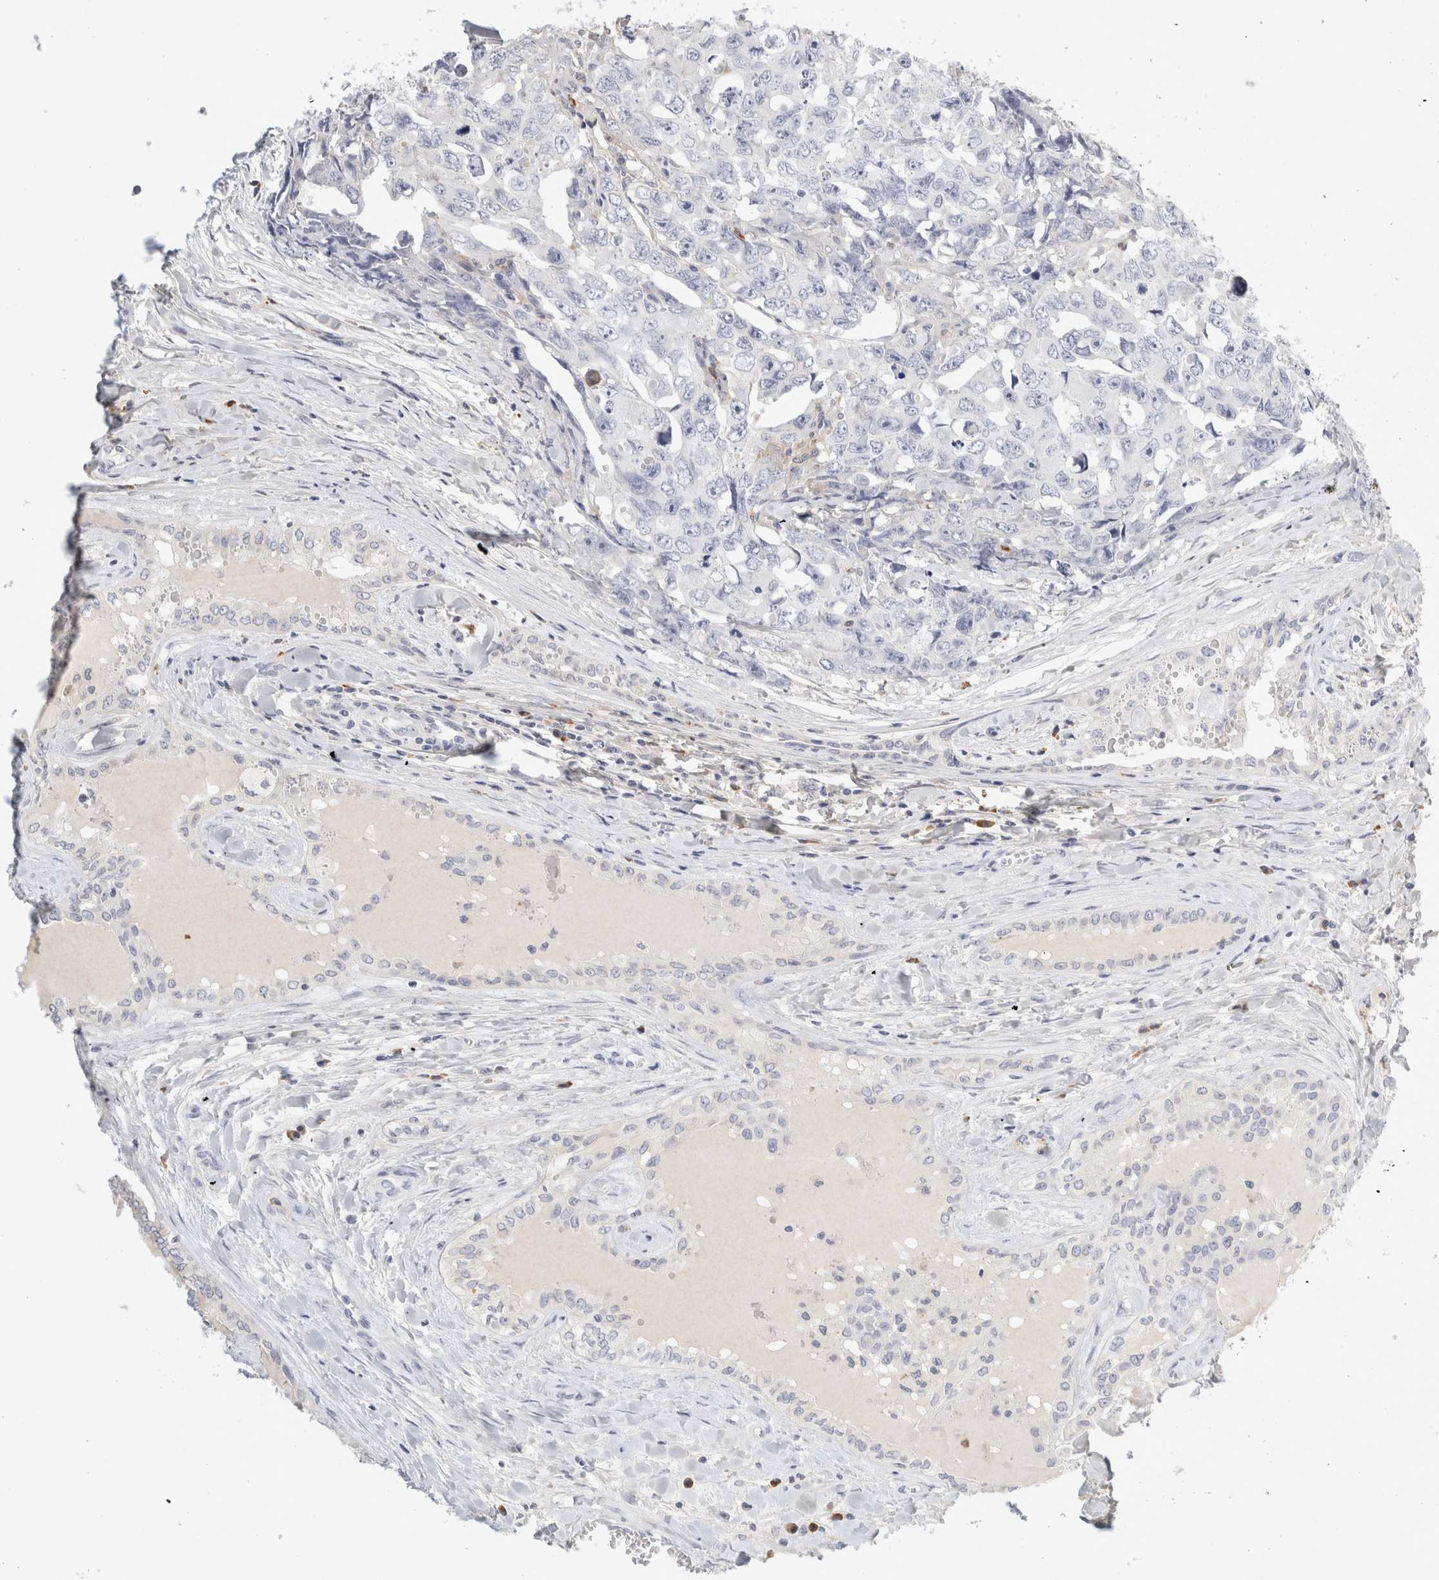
{"staining": {"intensity": "negative", "quantity": "none", "location": "none"}, "tissue": "testis cancer", "cell_type": "Tumor cells", "image_type": "cancer", "snomed": [{"axis": "morphology", "description": "Carcinoma, Embryonal, NOS"}, {"axis": "topography", "description": "Testis"}], "caption": "Embryonal carcinoma (testis) stained for a protein using immunohistochemistry displays no staining tumor cells.", "gene": "FGL2", "patient": {"sex": "male", "age": 28}}